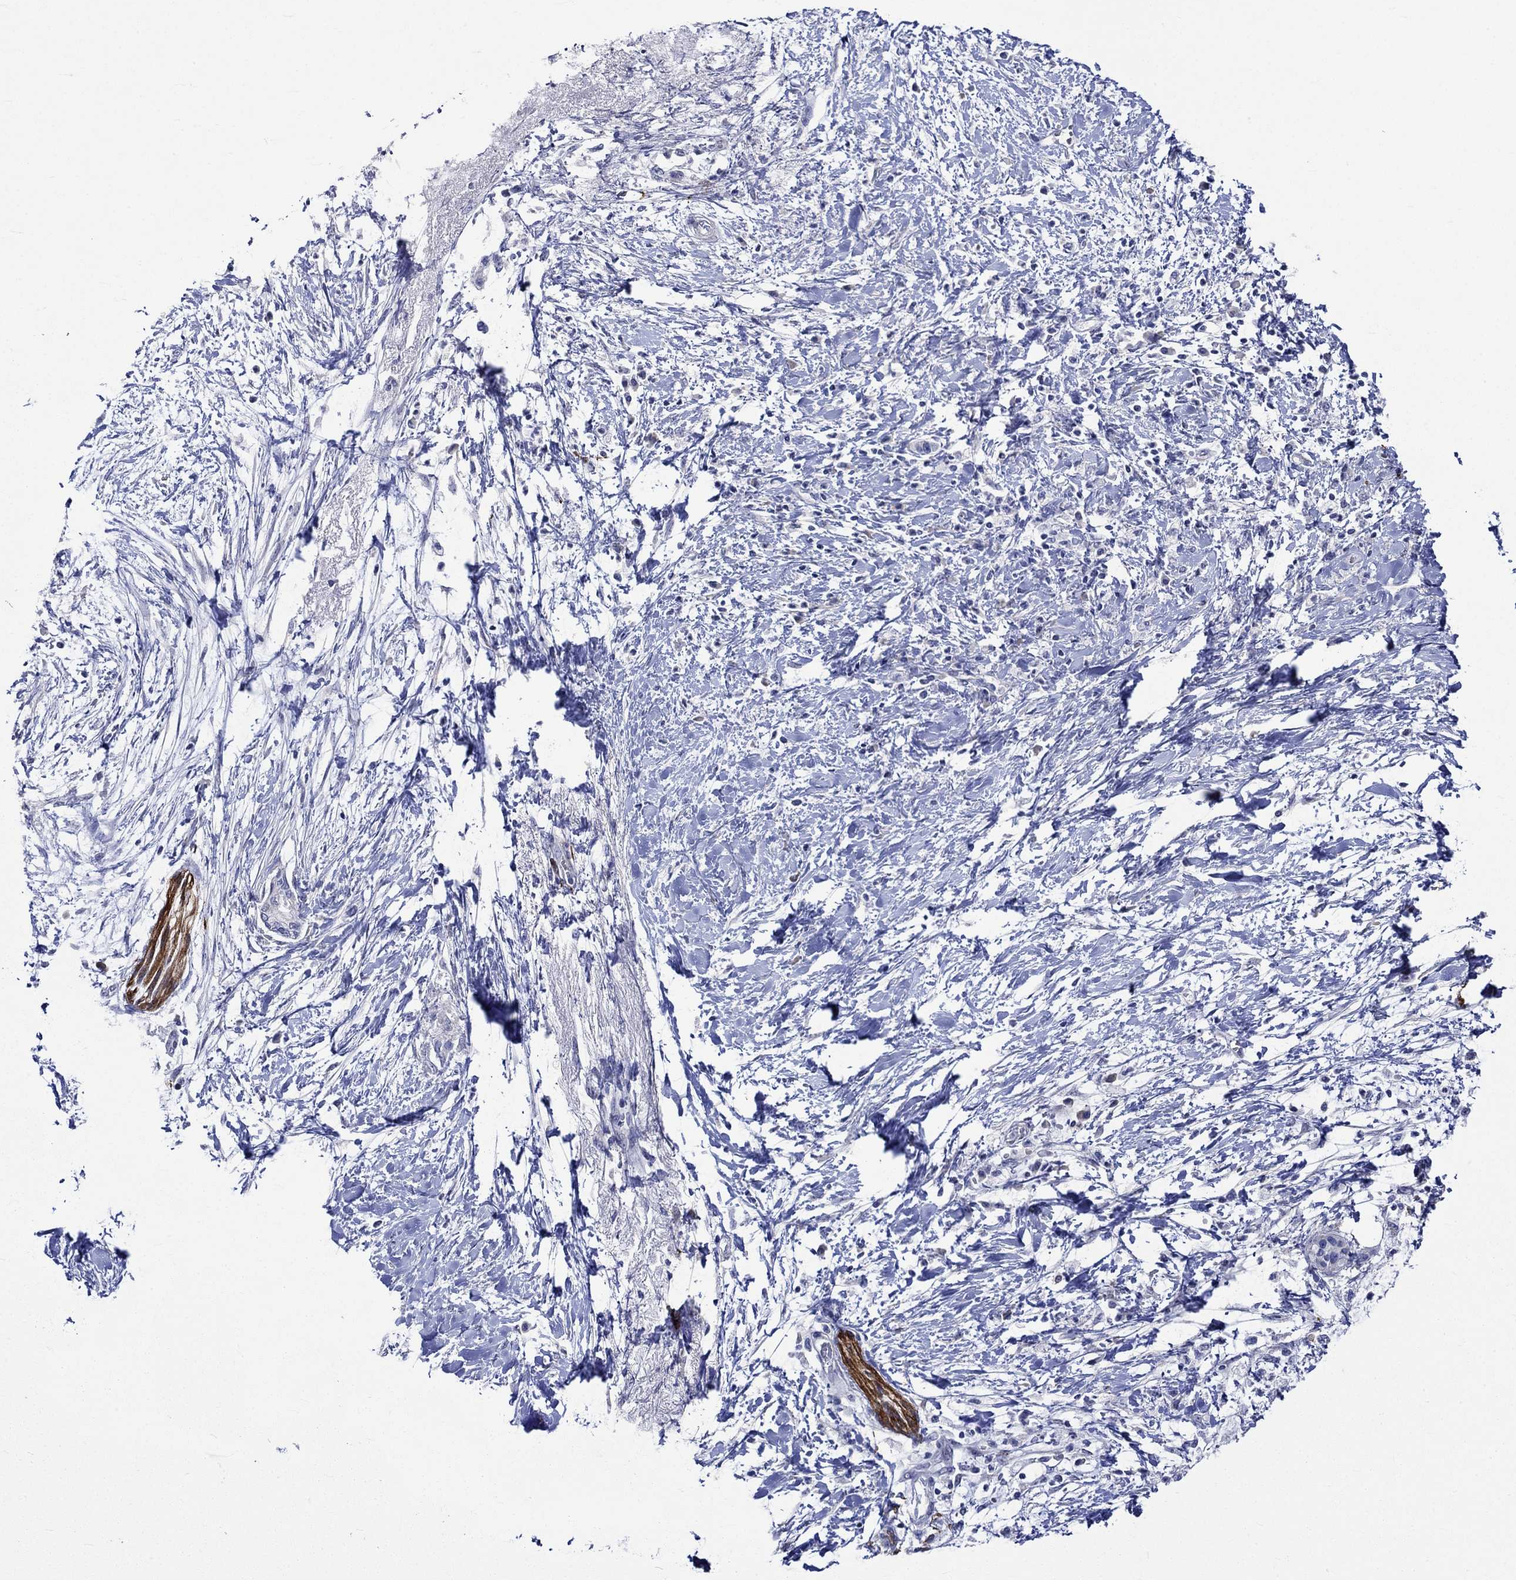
{"staining": {"intensity": "negative", "quantity": "none", "location": "none"}, "tissue": "pancreatic cancer", "cell_type": "Tumor cells", "image_type": "cancer", "snomed": [{"axis": "morphology", "description": "Normal tissue, NOS"}, {"axis": "morphology", "description": "Adenocarcinoma, NOS"}, {"axis": "topography", "description": "Pancreas"}, {"axis": "topography", "description": "Duodenum"}], "caption": "Immunohistochemistry photomicrograph of neoplastic tissue: human pancreatic cancer stained with DAB (3,3'-diaminobenzidine) reveals no significant protein staining in tumor cells.", "gene": "CRYAB", "patient": {"sex": "female", "age": 60}}